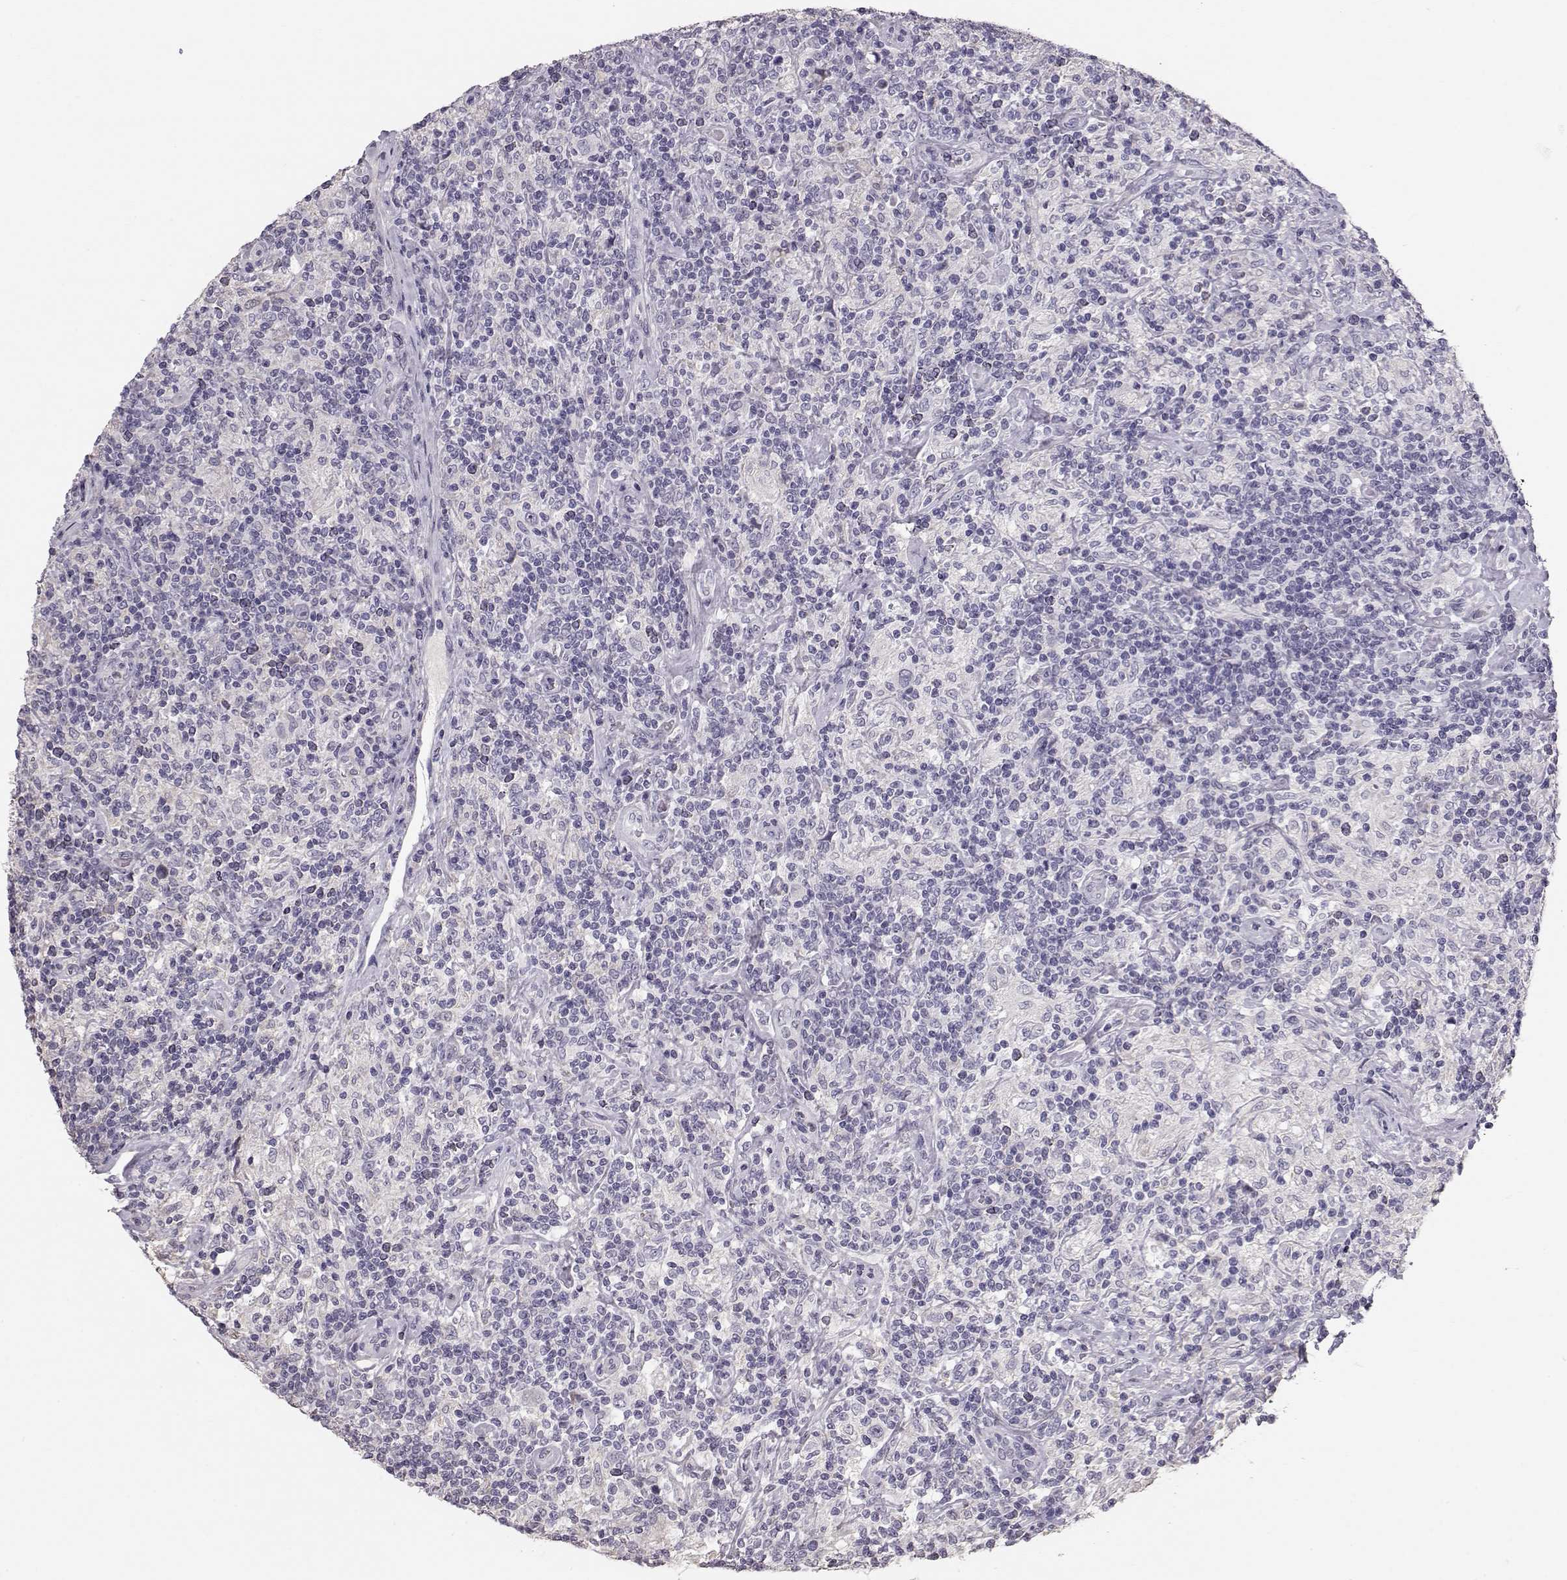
{"staining": {"intensity": "negative", "quantity": "none", "location": "none"}, "tissue": "lymphoma", "cell_type": "Tumor cells", "image_type": "cancer", "snomed": [{"axis": "morphology", "description": "Hodgkin's disease, NOS"}, {"axis": "topography", "description": "Lymph node"}], "caption": "This micrograph is of Hodgkin's disease stained with immunohistochemistry (IHC) to label a protein in brown with the nuclei are counter-stained blue. There is no expression in tumor cells. (Brightfield microscopy of DAB (3,3'-diaminobenzidine) immunohistochemistry (IHC) at high magnification).", "gene": "POU1F1", "patient": {"sex": "male", "age": 70}}